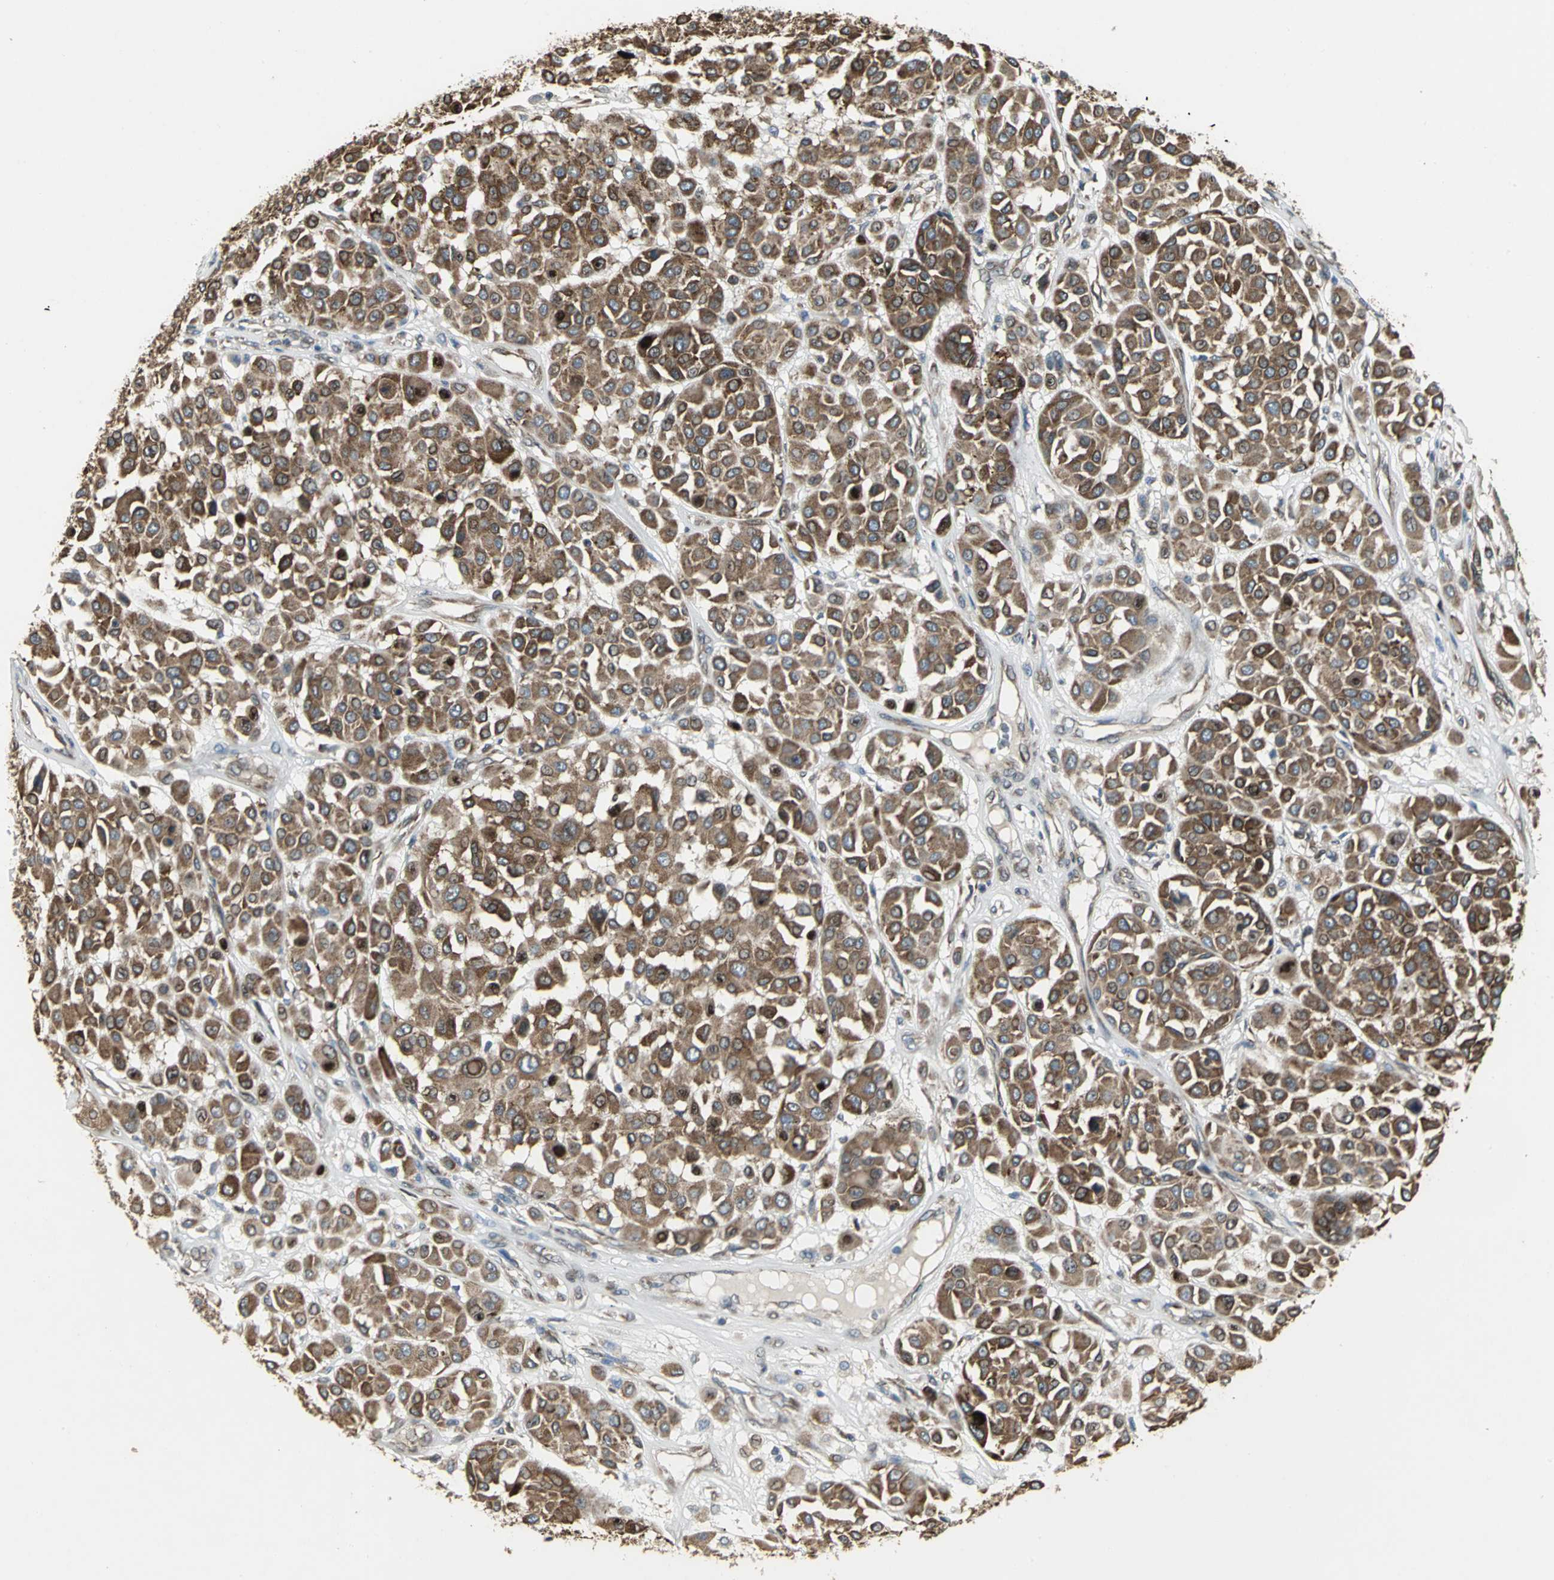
{"staining": {"intensity": "strong", "quantity": ">75%", "location": "cytoplasmic/membranous"}, "tissue": "melanoma", "cell_type": "Tumor cells", "image_type": "cancer", "snomed": [{"axis": "morphology", "description": "Malignant melanoma, Metastatic site"}, {"axis": "topography", "description": "Soft tissue"}], "caption": "Immunohistochemistry staining of melanoma, which demonstrates high levels of strong cytoplasmic/membranous staining in about >75% of tumor cells indicating strong cytoplasmic/membranous protein expression. The staining was performed using DAB (brown) for protein detection and nuclei were counterstained in hematoxylin (blue).", "gene": "SYVN1", "patient": {"sex": "male", "age": 41}}